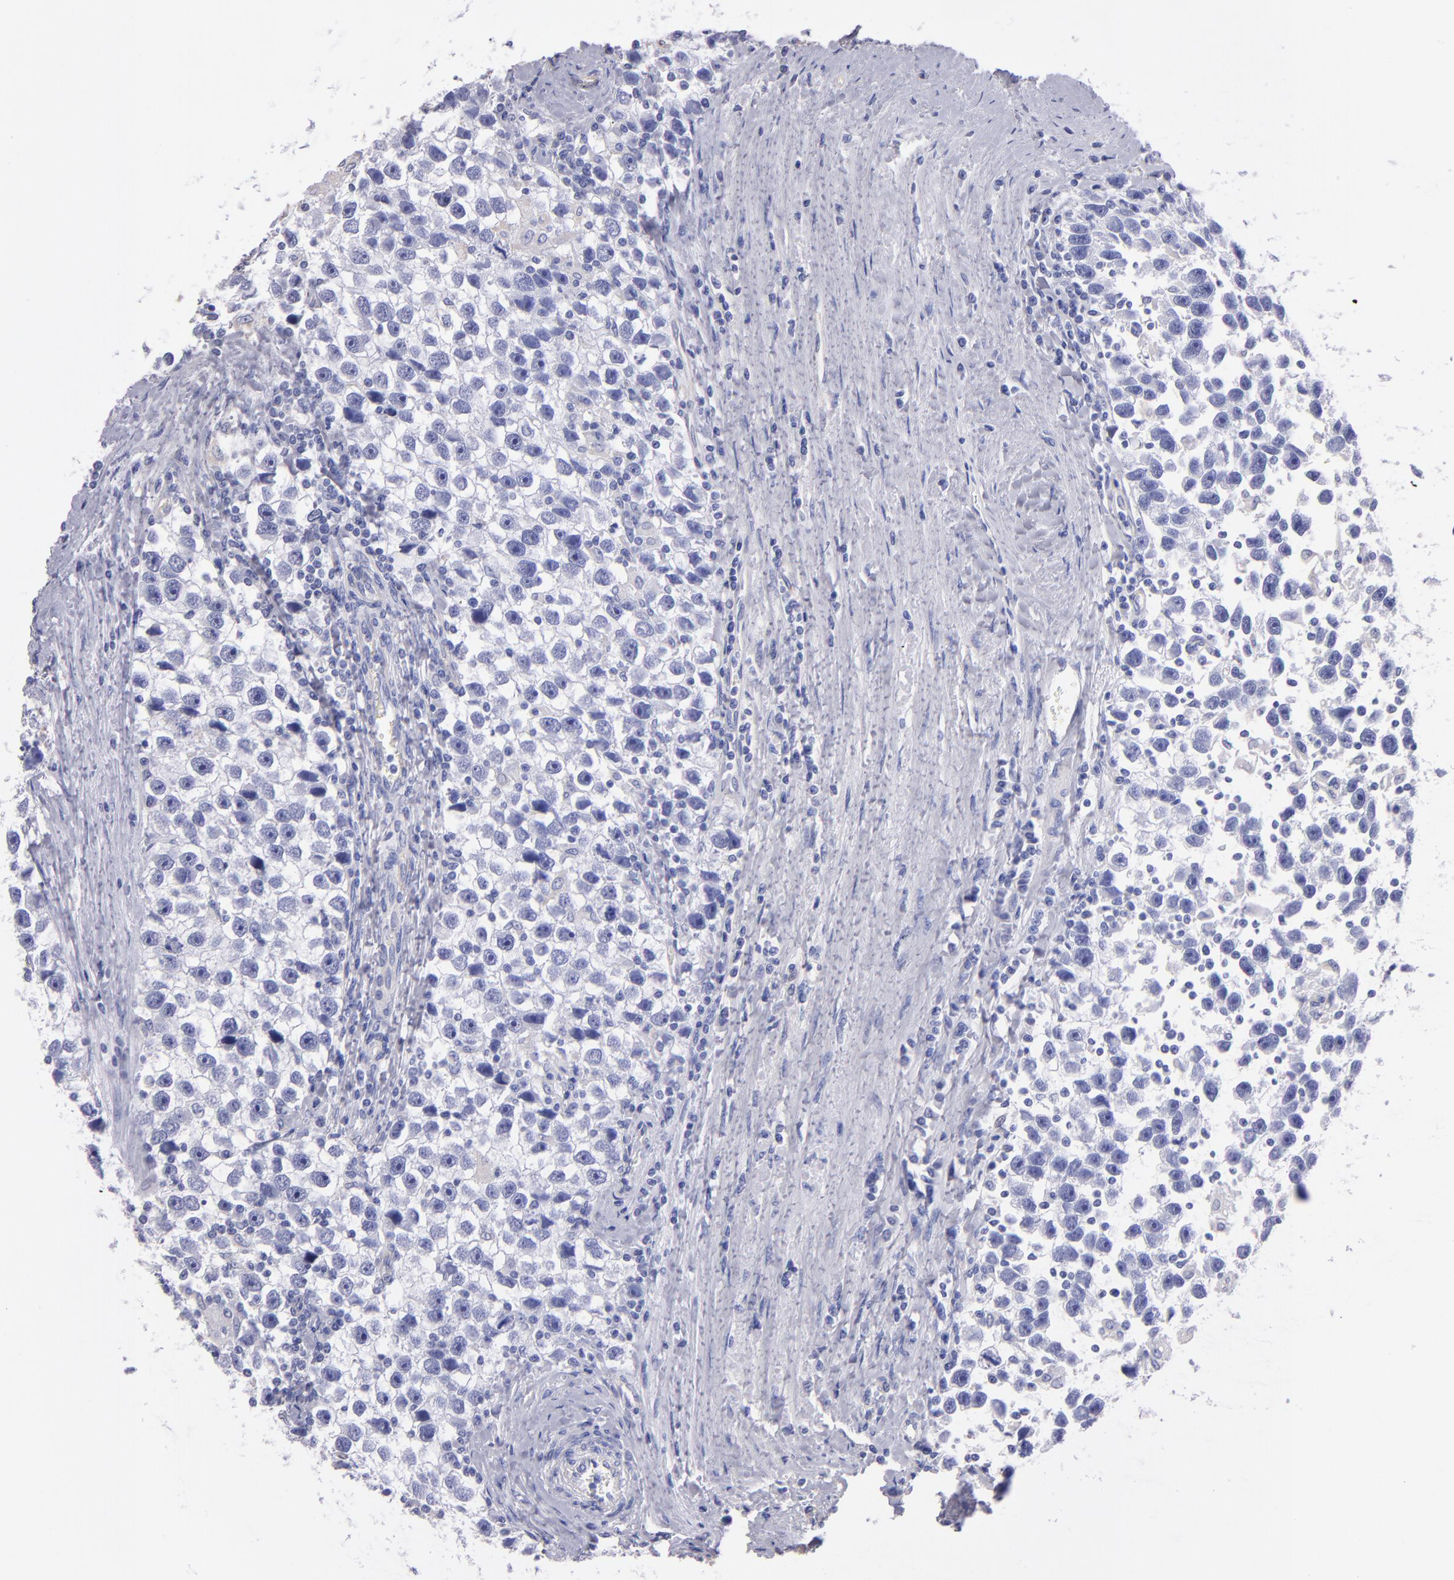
{"staining": {"intensity": "negative", "quantity": "none", "location": "none"}, "tissue": "testis cancer", "cell_type": "Tumor cells", "image_type": "cancer", "snomed": [{"axis": "morphology", "description": "Seminoma, NOS"}, {"axis": "topography", "description": "Testis"}], "caption": "Micrograph shows no significant protein positivity in tumor cells of testis cancer. (DAB (3,3'-diaminobenzidine) immunohistochemistry with hematoxylin counter stain).", "gene": "TG", "patient": {"sex": "male", "age": 43}}